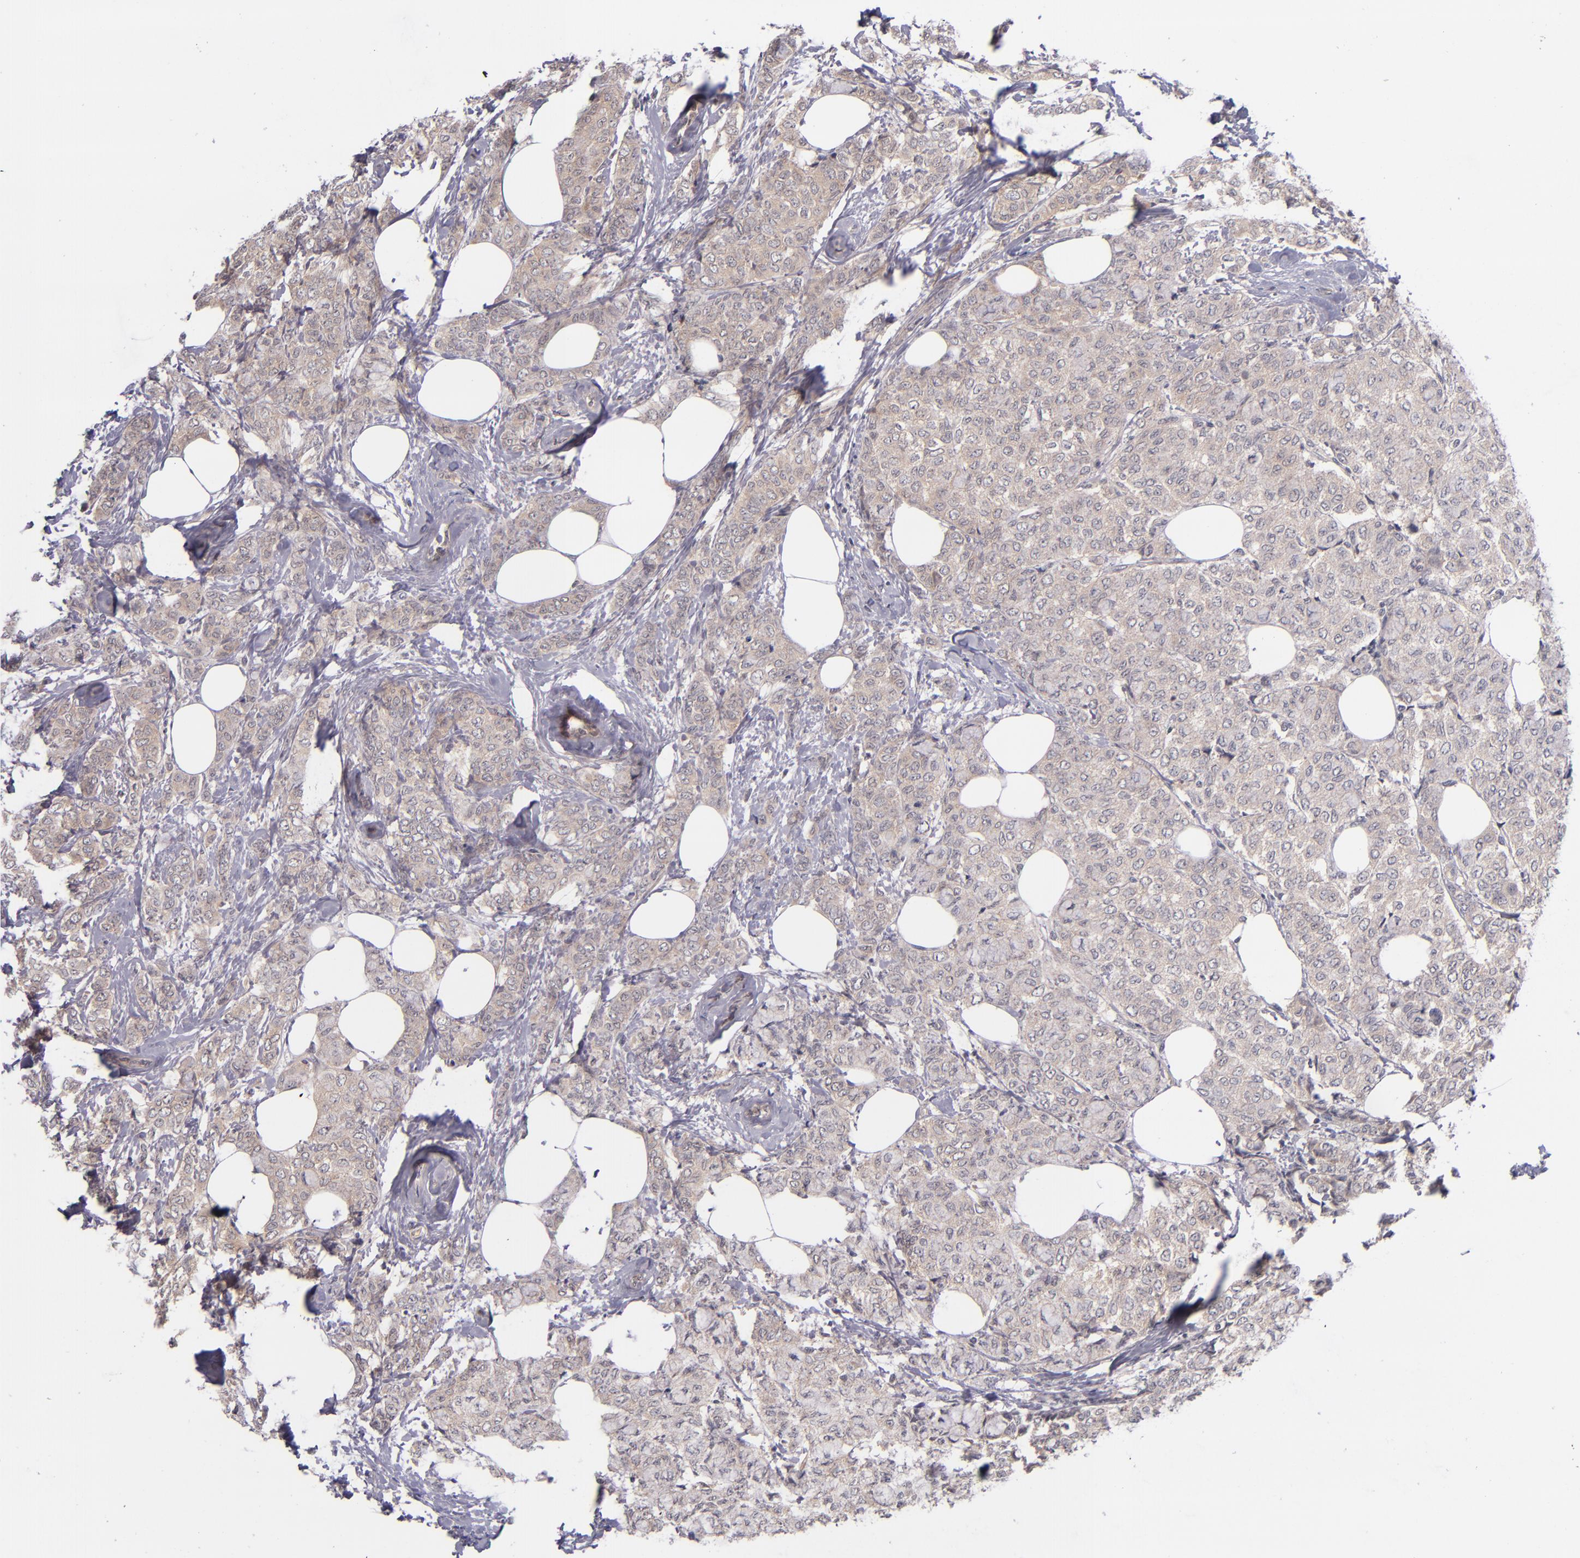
{"staining": {"intensity": "weak", "quantity": "25%-75%", "location": "cytoplasmic/membranous"}, "tissue": "breast cancer", "cell_type": "Tumor cells", "image_type": "cancer", "snomed": [{"axis": "morphology", "description": "Lobular carcinoma"}, {"axis": "topography", "description": "Breast"}], "caption": "A high-resolution micrograph shows immunohistochemistry (IHC) staining of lobular carcinoma (breast), which displays weak cytoplasmic/membranous expression in about 25%-75% of tumor cells.", "gene": "TSC2", "patient": {"sex": "female", "age": 60}}